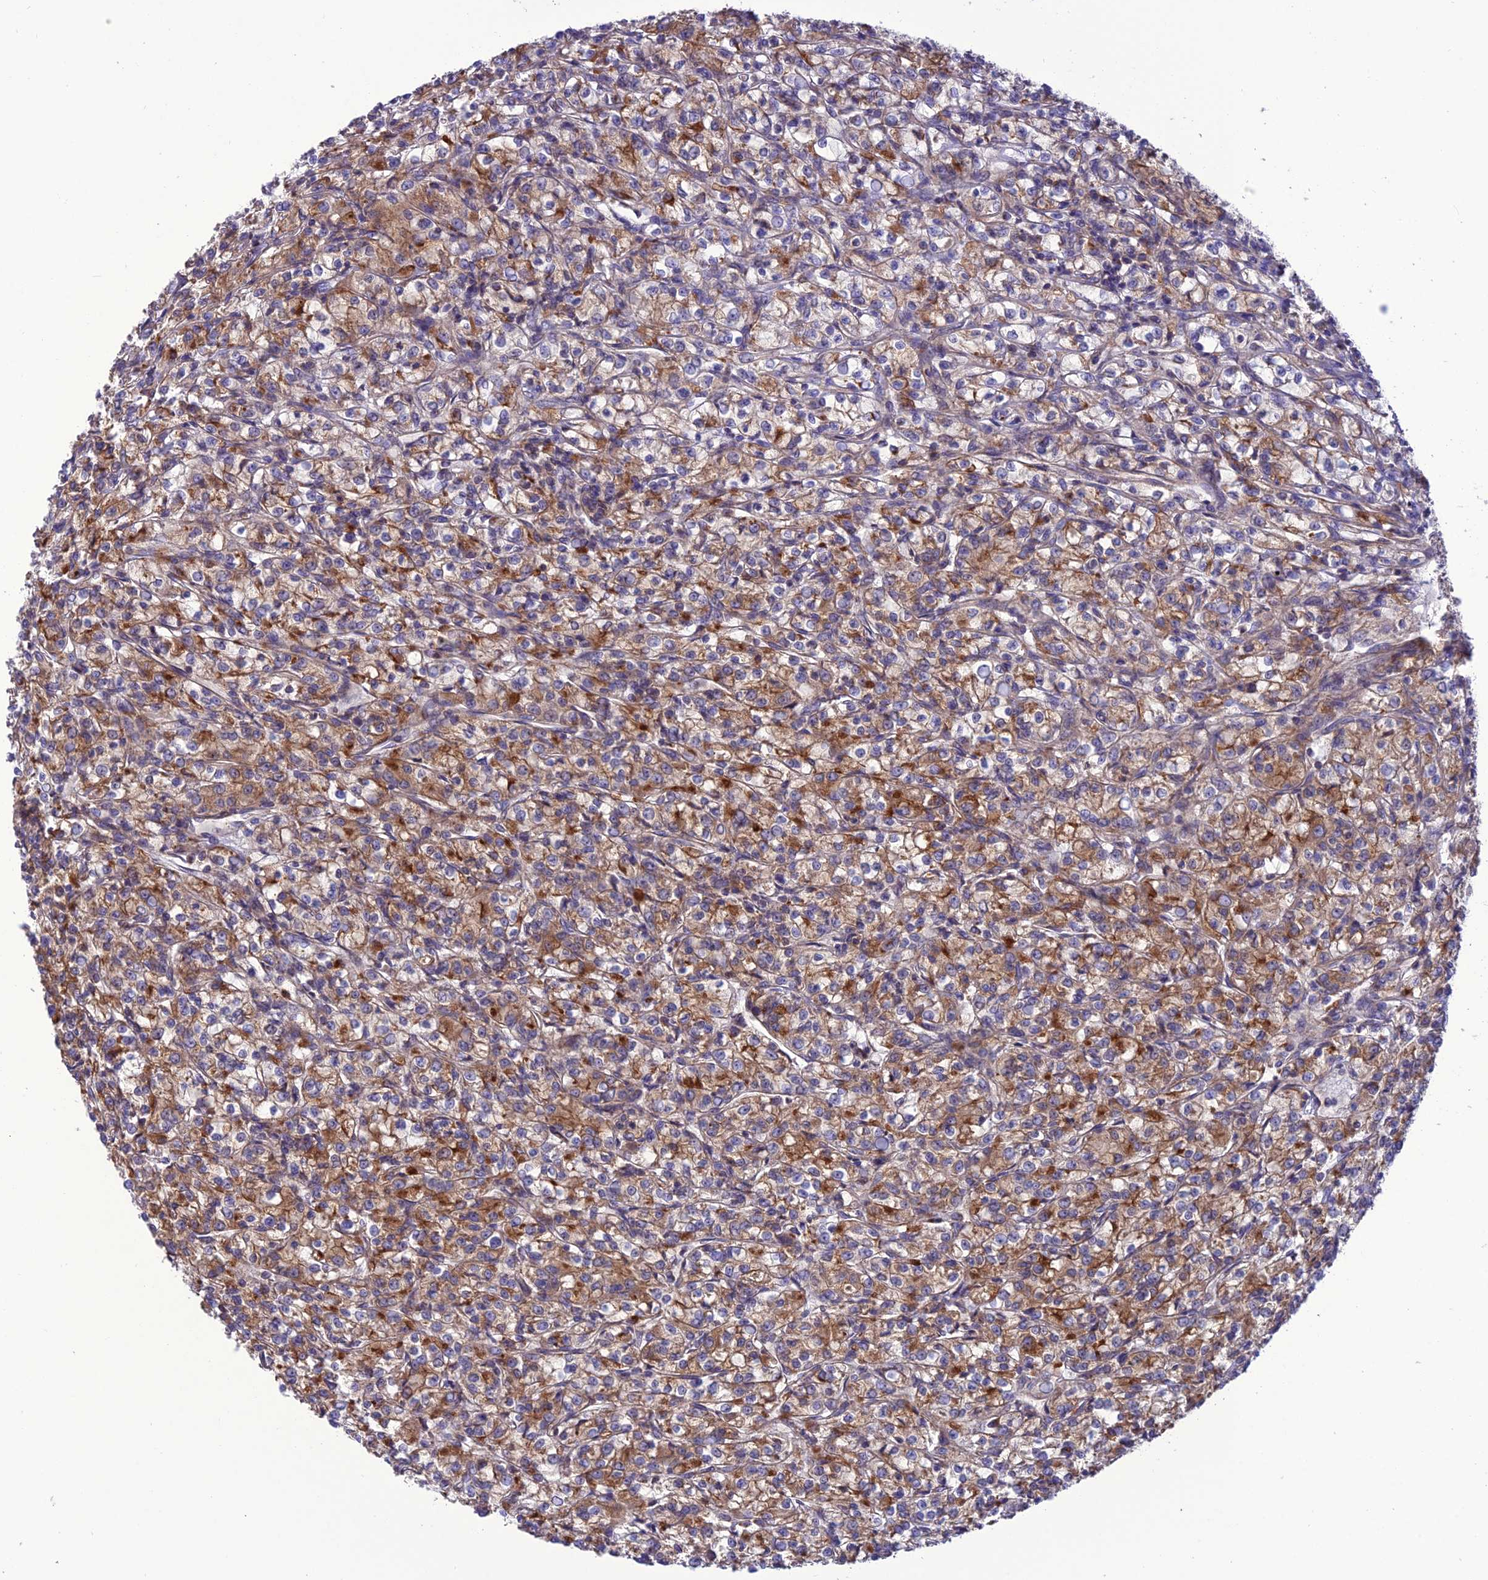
{"staining": {"intensity": "strong", "quantity": "25%-75%", "location": "cytoplasmic/membranous"}, "tissue": "renal cancer", "cell_type": "Tumor cells", "image_type": "cancer", "snomed": [{"axis": "morphology", "description": "Adenocarcinoma, NOS"}, {"axis": "topography", "description": "Kidney"}], "caption": "Renal adenocarcinoma was stained to show a protein in brown. There is high levels of strong cytoplasmic/membranous positivity in about 25%-75% of tumor cells. The staining was performed using DAB to visualize the protein expression in brown, while the nuclei were stained in blue with hematoxylin (Magnification: 20x).", "gene": "PPIL3", "patient": {"sex": "female", "age": 59}}